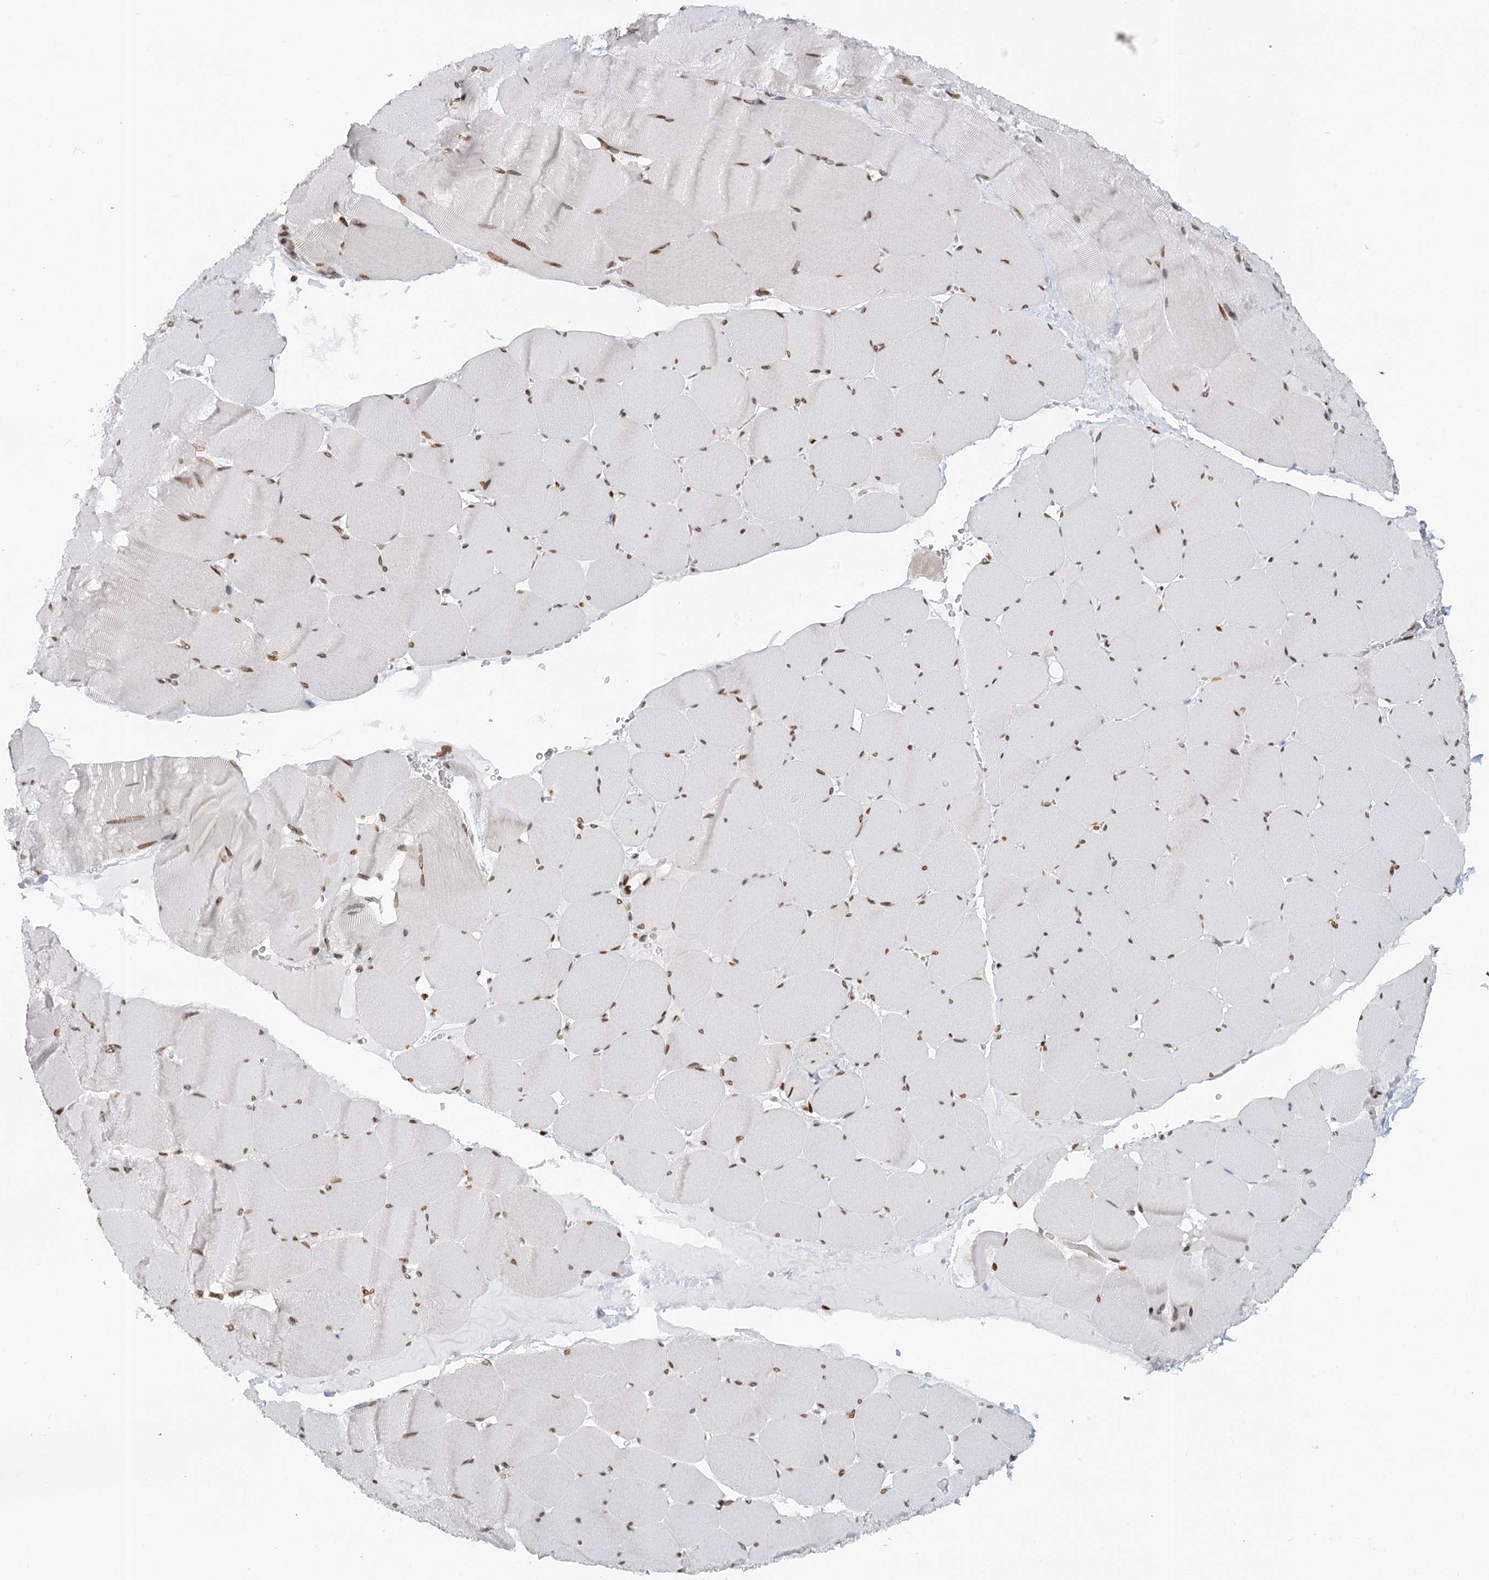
{"staining": {"intensity": "moderate", "quantity": ">75%", "location": "nuclear"}, "tissue": "skeletal muscle", "cell_type": "Myocytes", "image_type": "normal", "snomed": [{"axis": "morphology", "description": "Normal tissue, NOS"}, {"axis": "topography", "description": "Skeletal muscle"}], "caption": "Moderate nuclear protein staining is appreciated in about >75% of myocytes in skeletal muscle. (Stains: DAB in brown, nuclei in blue, Microscopy: brightfield microscopy at high magnification).", "gene": "VWA5A", "patient": {"sex": "male", "age": 62}}